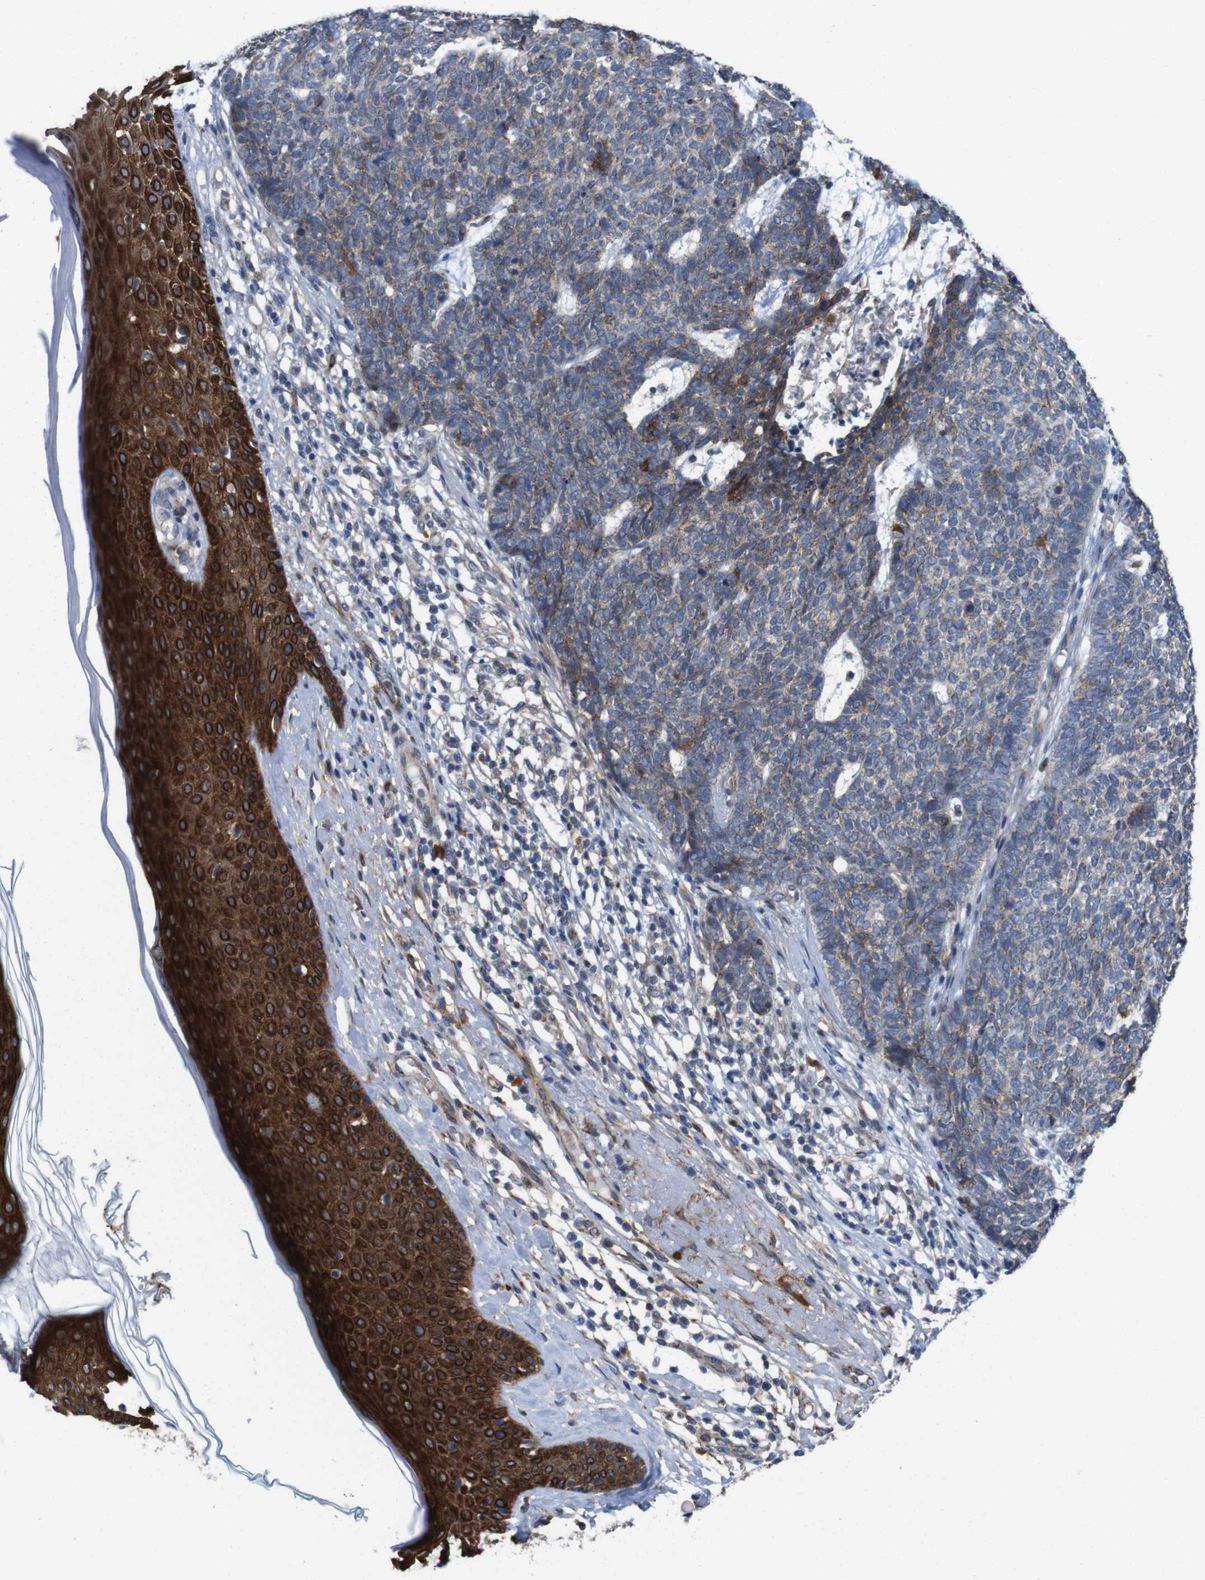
{"staining": {"intensity": "moderate", "quantity": ">75%", "location": "cytoplasmic/membranous"}, "tissue": "skin cancer", "cell_type": "Tumor cells", "image_type": "cancer", "snomed": [{"axis": "morphology", "description": "Basal cell carcinoma"}, {"axis": "topography", "description": "Skin"}], "caption": "Tumor cells demonstrate moderate cytoplasmic/membranous staining in about >75% of cells in skin basal cell carcinoma.", "gene": "EFCAB14", "patient": {"sex": "female", "age": 84}}